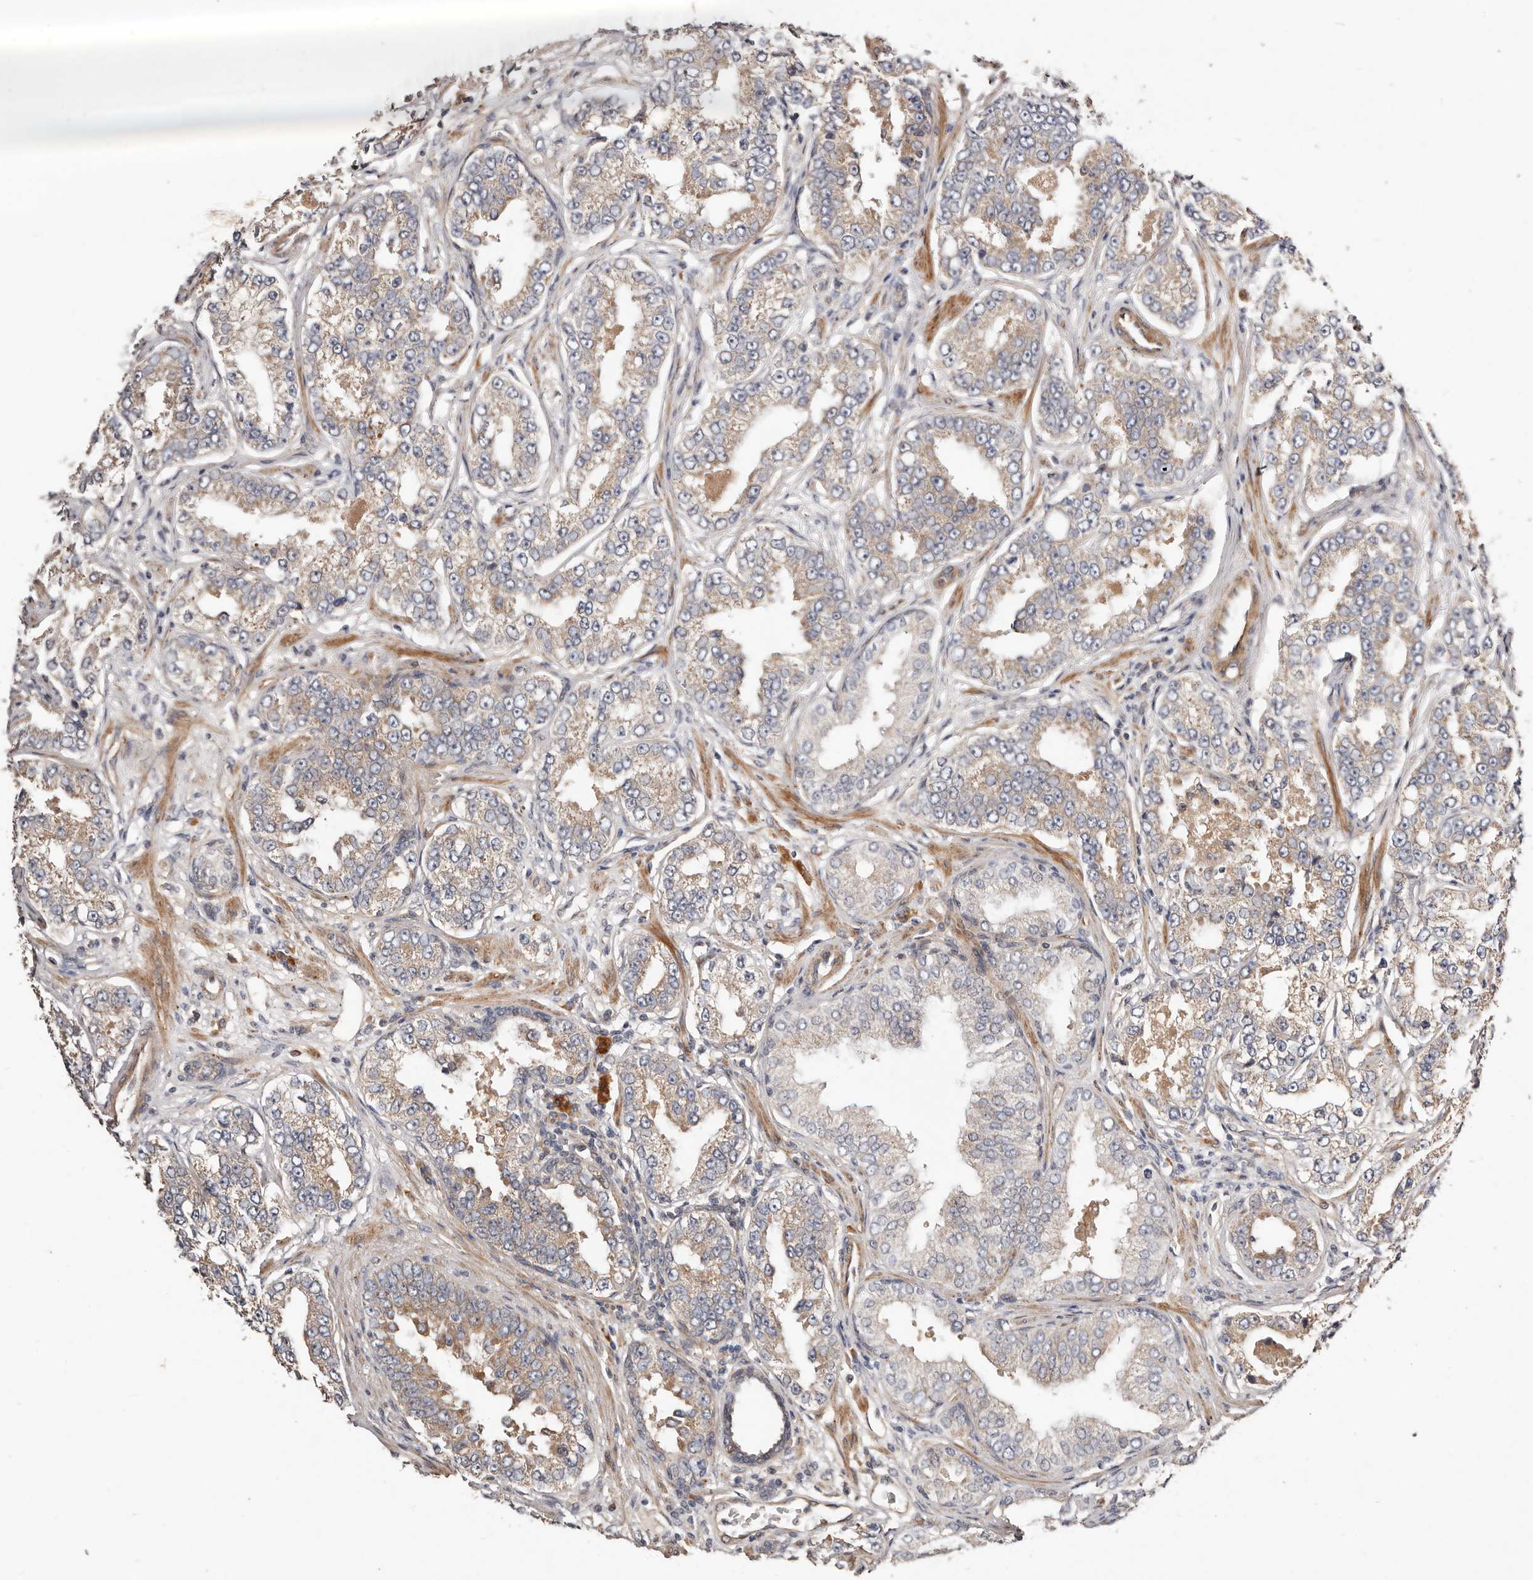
{"staining": {"intensity": "weak", "quantity": "25%-75%", "location": "cytoplasmic/membranous"}, "tissue": "prostate cancer", "cell_type": "Tumor cells", "image_type": "cancer", "snomed": [{"axis": "morphology", "description": "Normal tissue, NOS"}, {"axis": "morphology", "description": "Adenocarcinoma, High grade"}, {"axis": "topography", "description": "Prostate"}], "caption": "Protein expression analysis of human prostate cancer reveals weak cytoplasmic/membranous staining in about 25%-75% of tumor cells. (DAB (3,3'-diaminobenzidine) IHC with brightfield microscopy, high magnification).", "gene": "MACF1", "patient": {"sex": "male", "age": 83}}